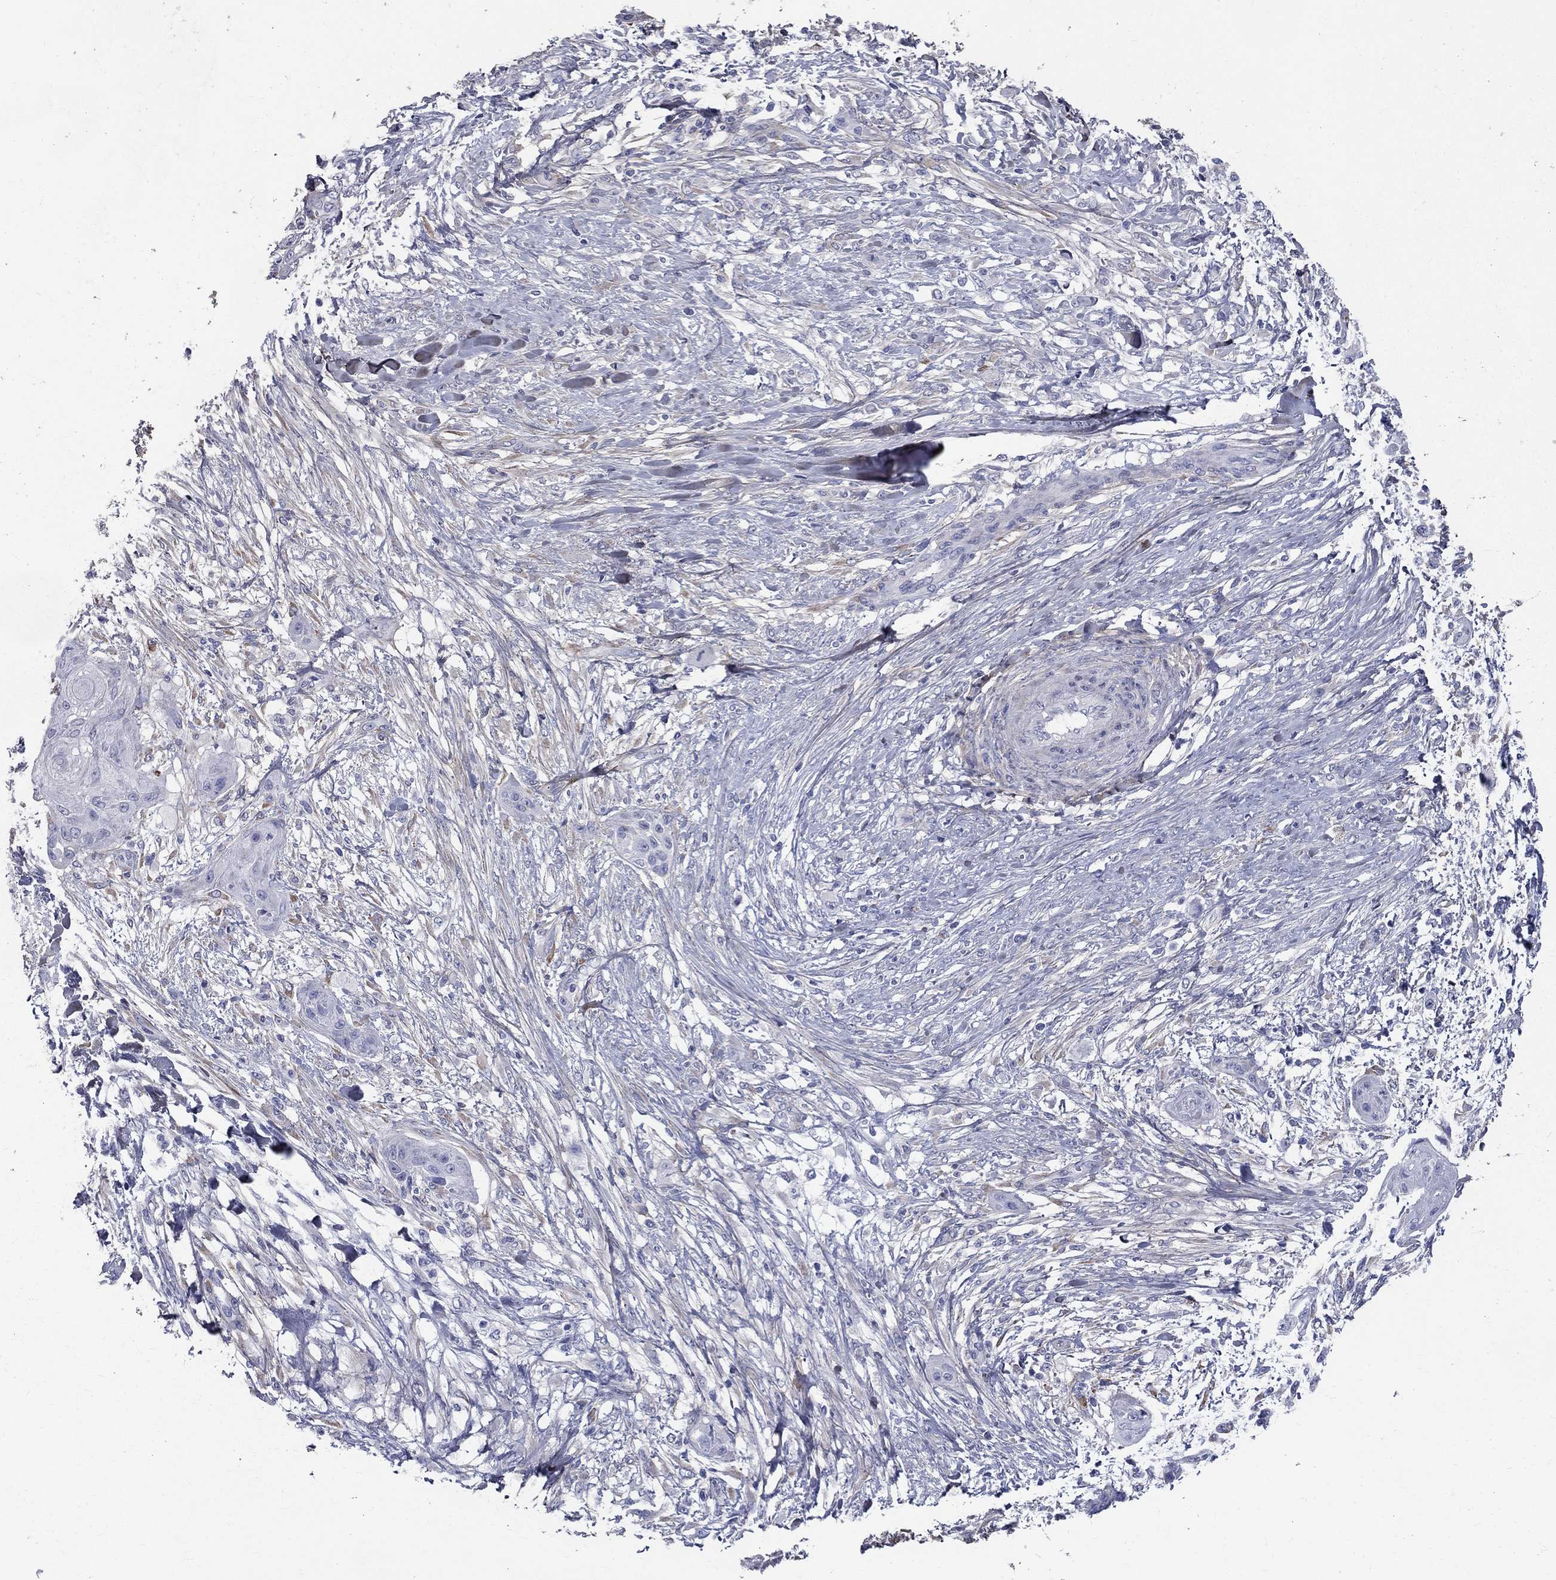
{"staining": {"intensity": "negative", "quantity": "none", "location": "none"}, "tissue": "skin cancer", "cell_type": "Tumor cells", "image_type": "cancer", "snomed": [{"axis": "morphology", "description": "Squamous cell carcinoma, NOS"}, {"axis": "topography", "description": "Skin"}], "caption": "High power microscopy photomicrograph of an IHC histopathology image of skin cancer, revealing no significant expression in tumor cells. Nuclei are stained in blue.", "gene": "ANXA10", "patient": {"sex": "male", "age": 62}}